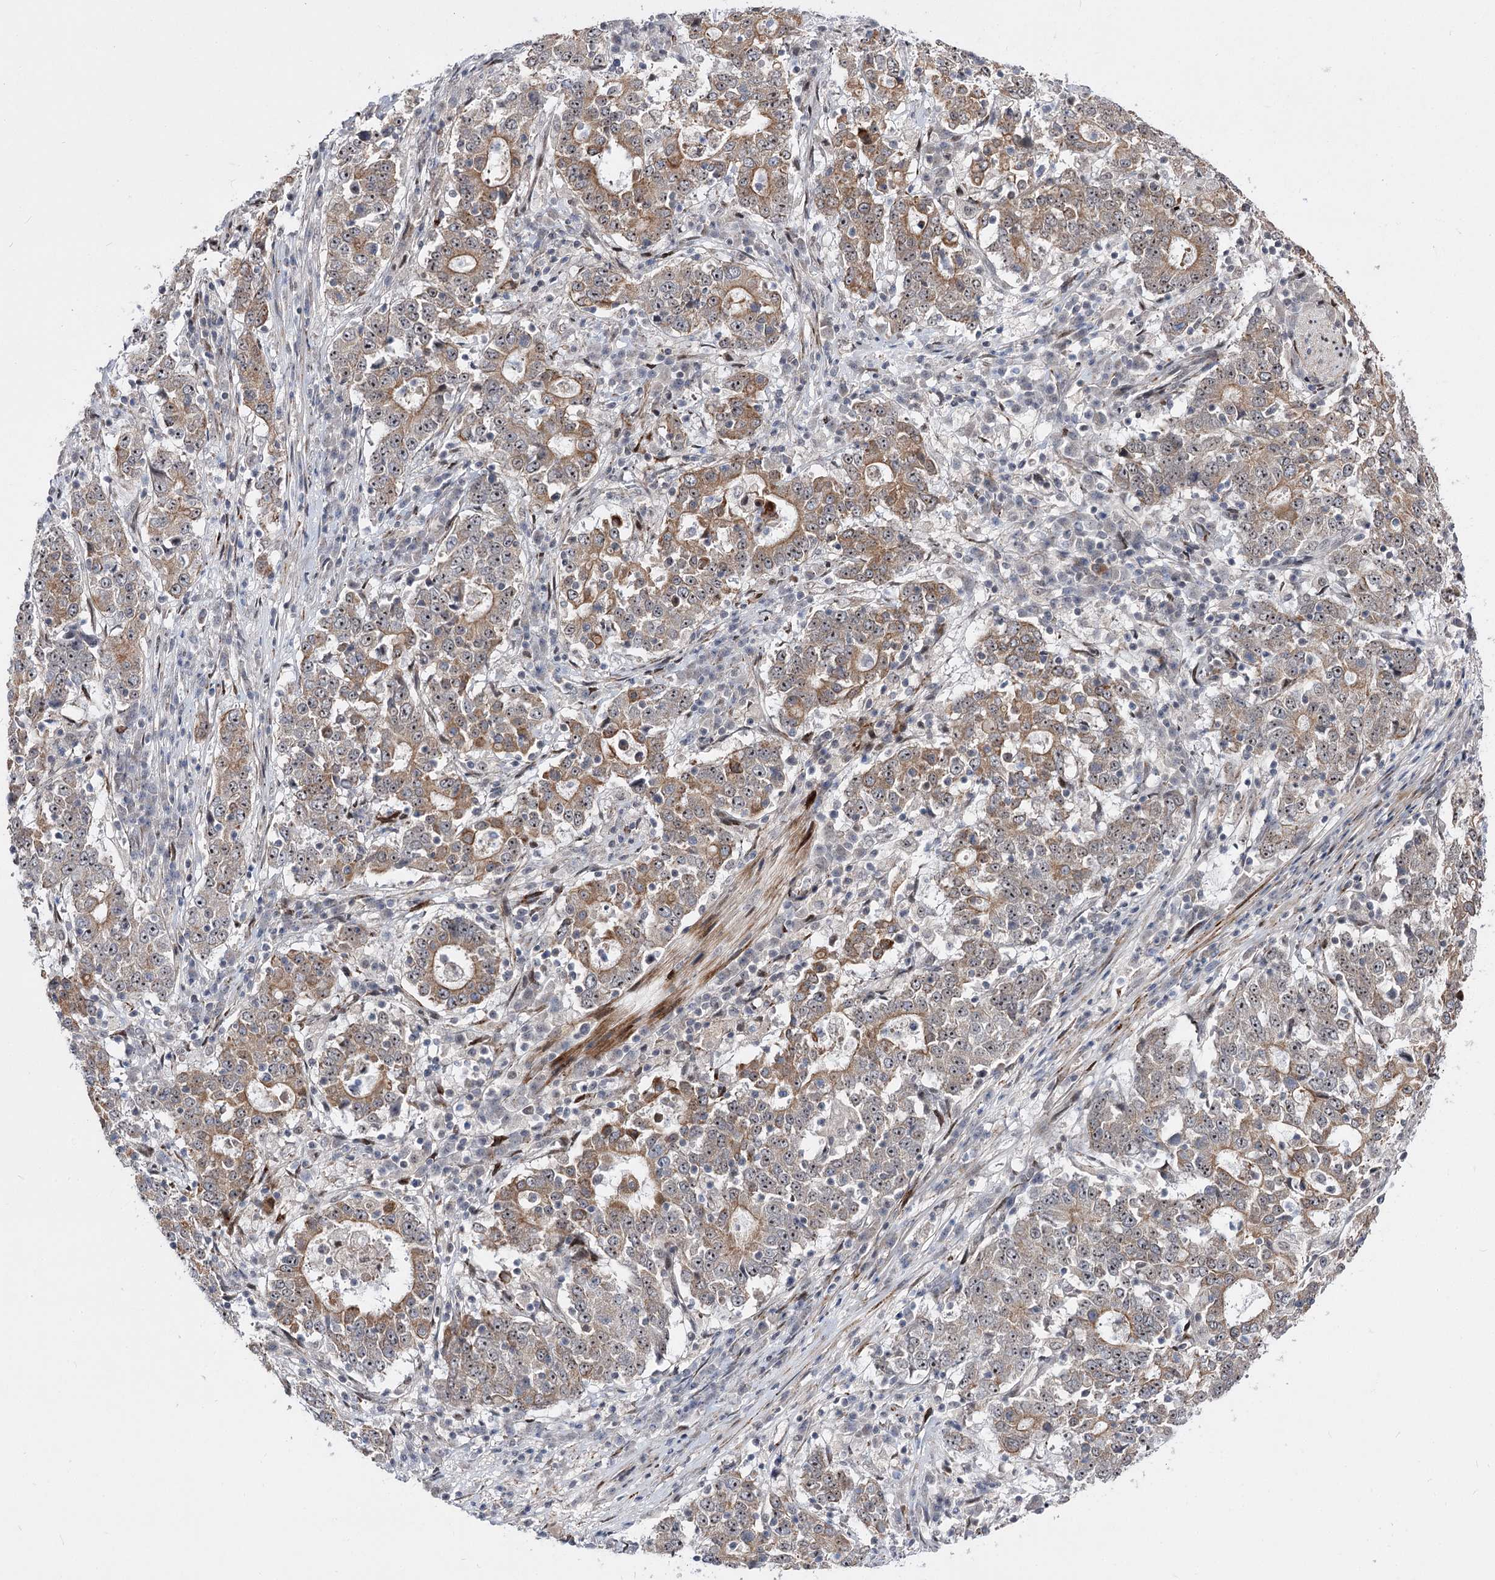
{"staining": {"intensity": "moderate", "quantity": ">75%", "location": "cytoplasmic/membranous,nuclear"}, "tissue": "stomach cancer", "cell_type": "Tumor cells", "image_type": "cancer", "snomed": [{"axis": "morphology", "description": "Adenocarcinoma, NOS"}, {"axis": "topography", "description": "Stomach"}], "caption": "Protein staining by IHC demonstrates moderate cytoplasmic/membranous and nuclear staining in approximately >75% of tumor cells in adenocarcinoma (stomach).", "gene": "STOX1", "patient": {"sex": "male", "age": 59}}